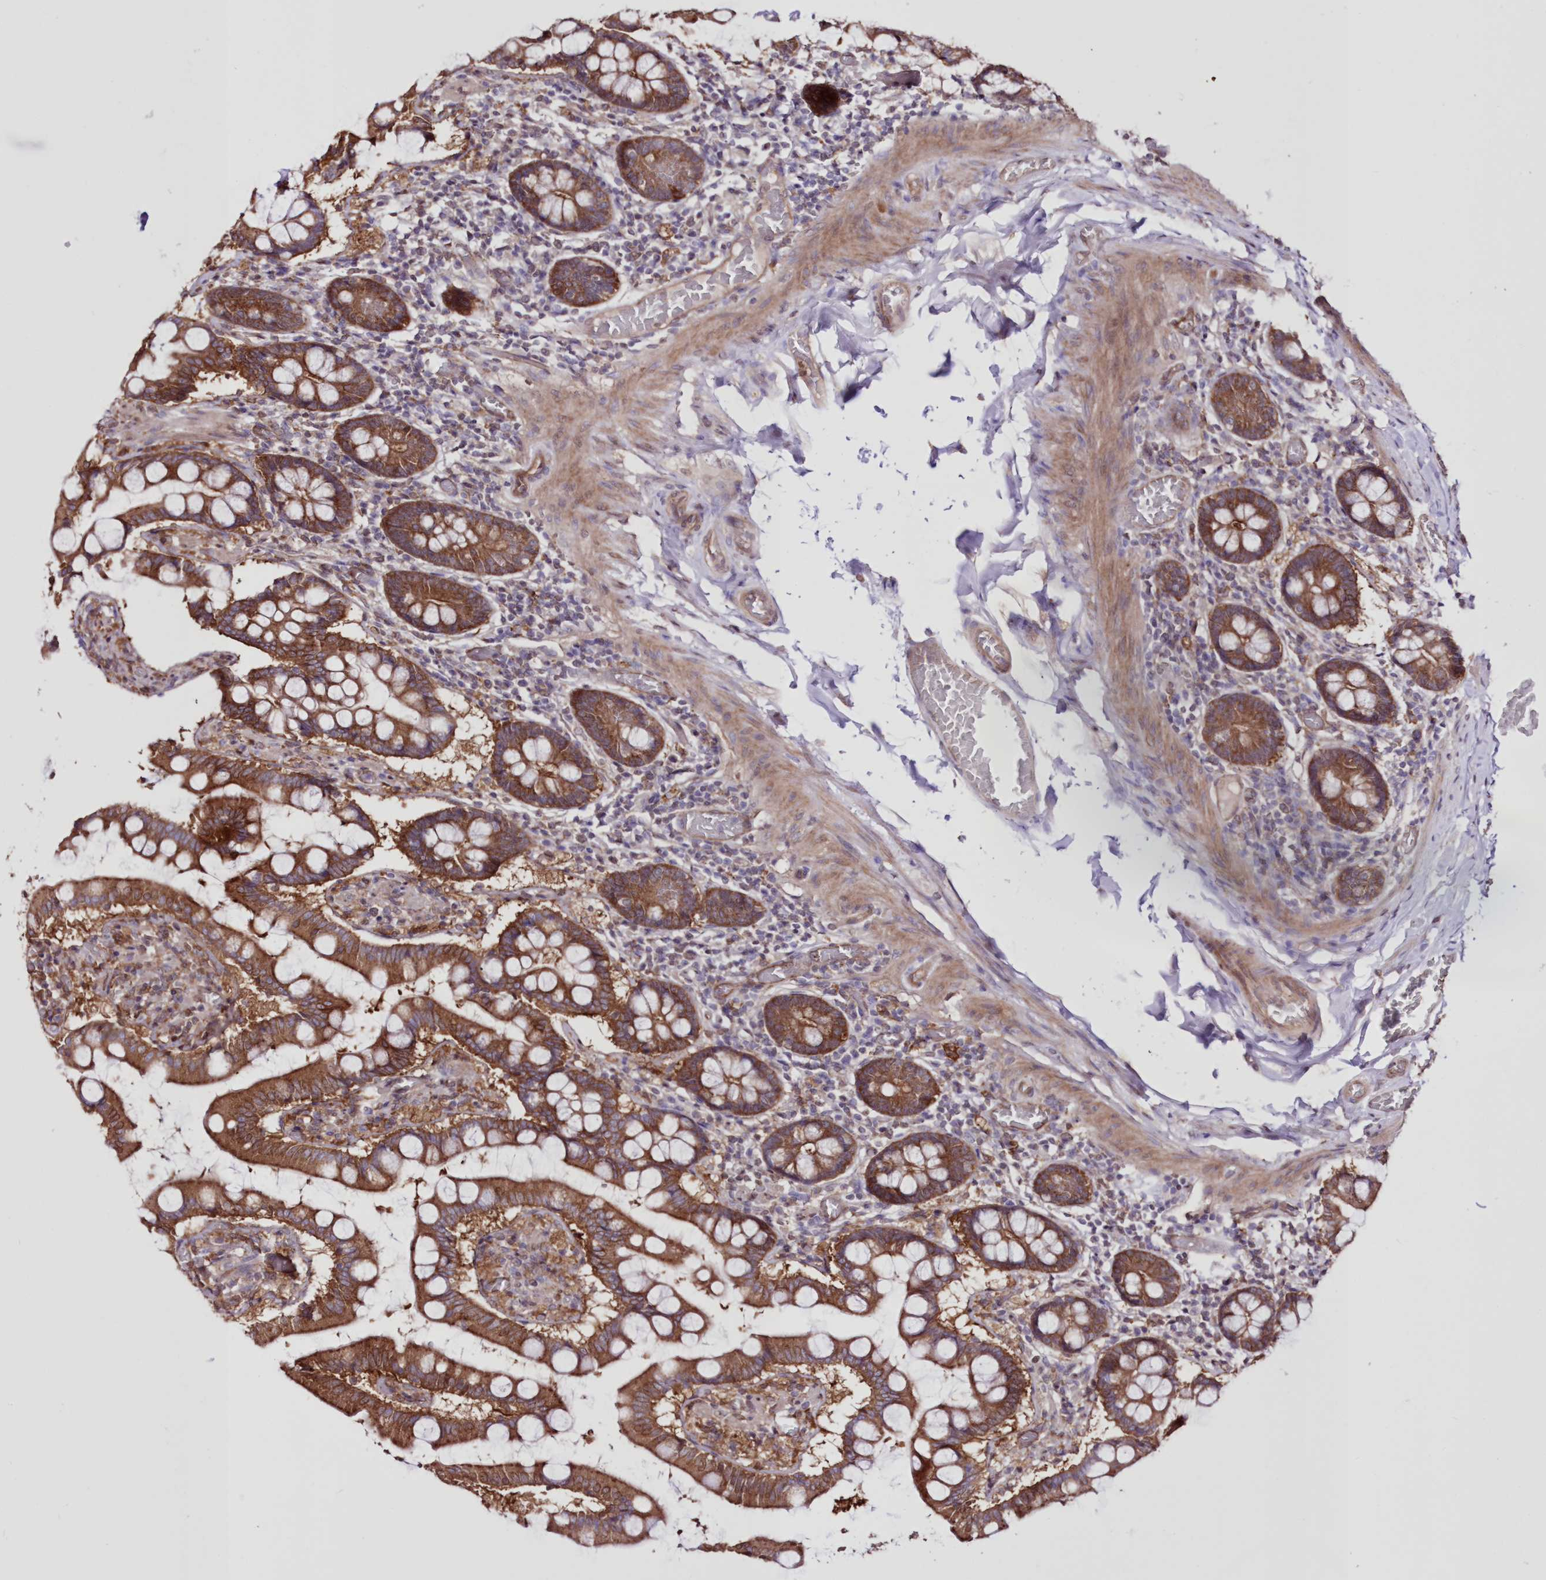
{"staining": {"intensity": "strong", "quantity": ">75%", "location": "cytoplasmic/membranous"}, "tissue": "small intestine", "cell_type": "Glandular cells", "image_type": "normal", "snomed": [{"axis": "morphology", "description": "Normal tissue, NOS"}, {"axis": "topography", "description": "Small intestine"}], "caption": "Immunohistochemical staining of normal human small intestine displays high levels of strong cytoplasmic/membranous positivity in about >75% of glandular cells.", "gene": "FCHO2", "patient": {"sex": "male", "age": 41}}